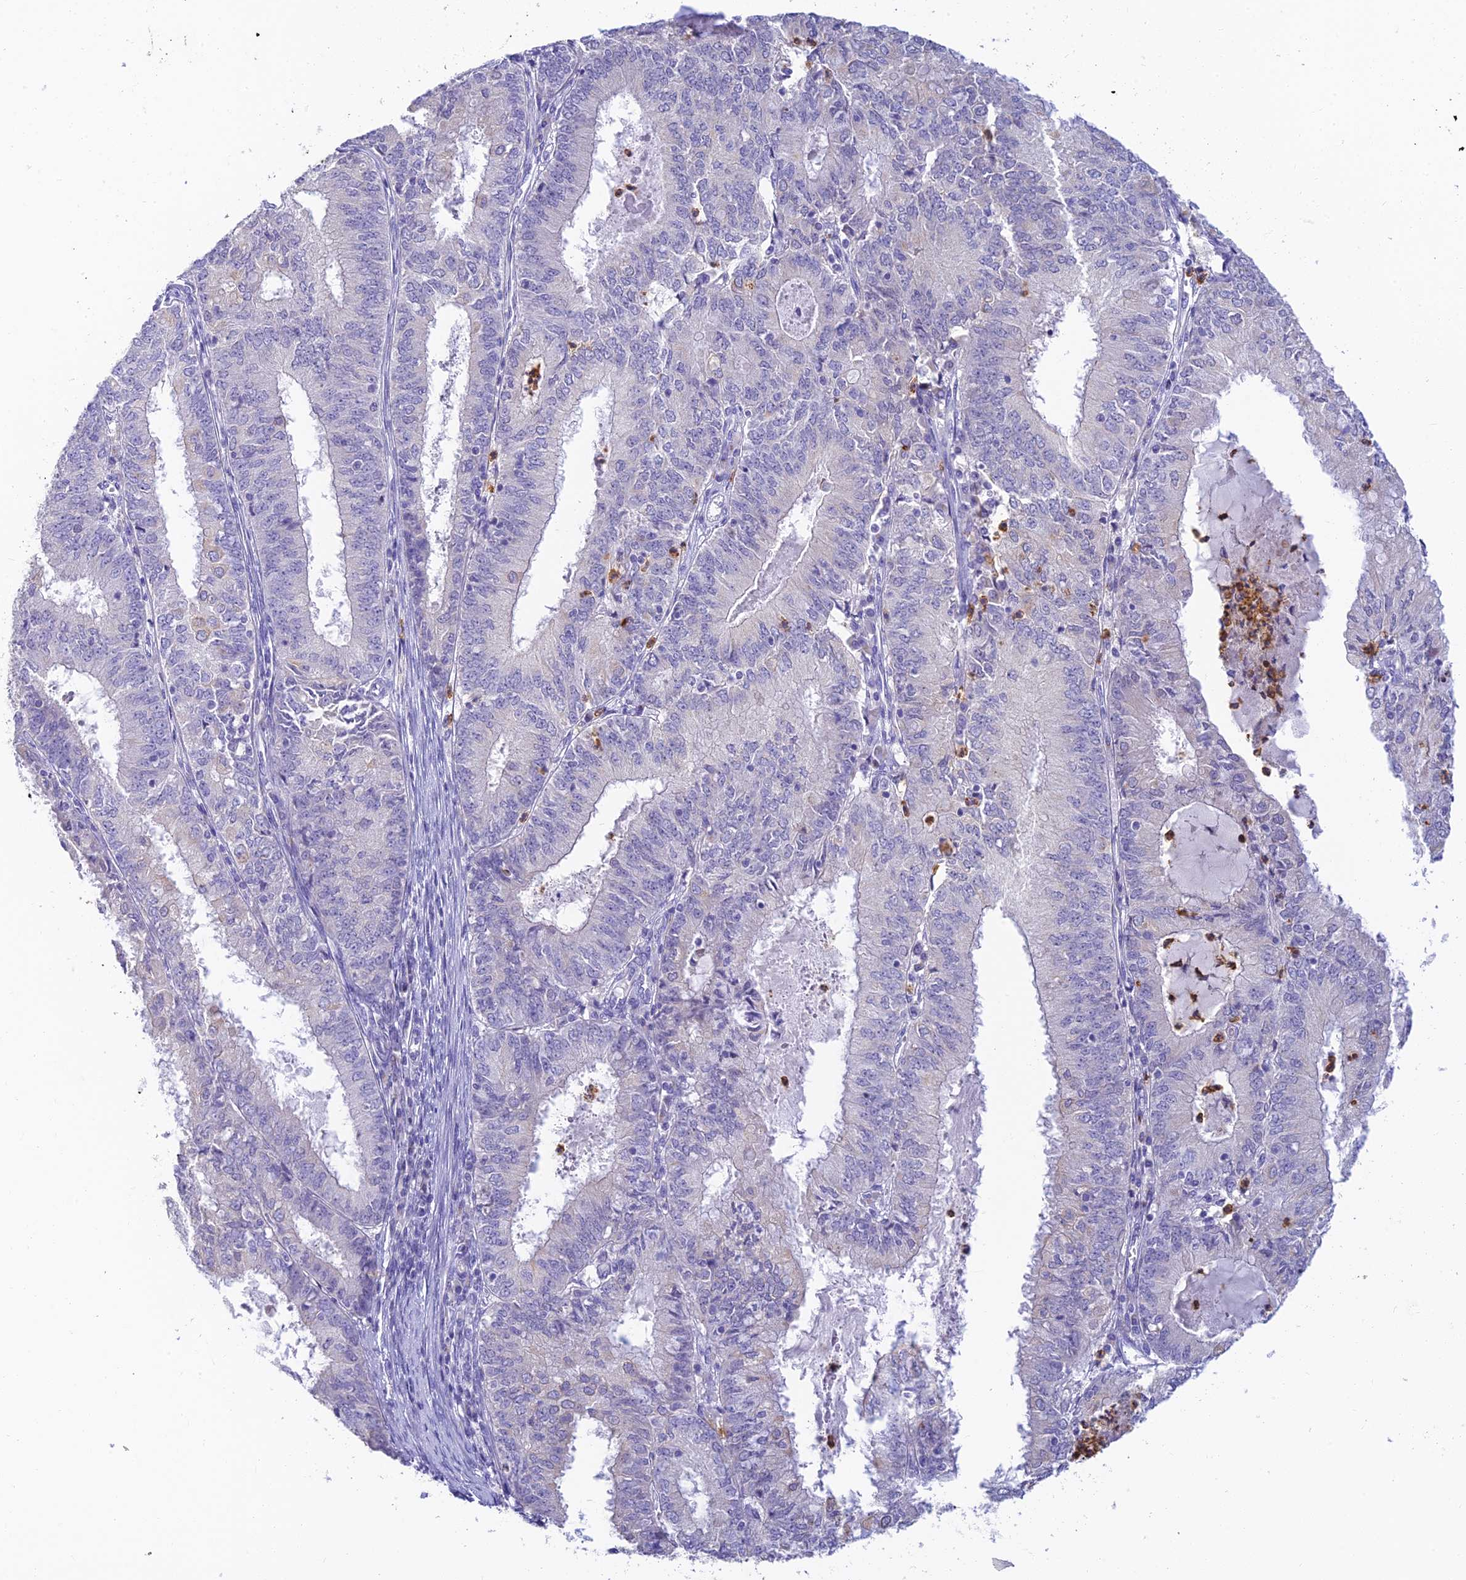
{"staining": {"intensity": "negative", "quantity": "none", "location": "none"}, "tissue": "endometrial cancer", "cell_type": "Tumor cells", "image_type": "cancer", "snomed": [{"axis": "morphology", "description": "Adenocarcinoma, NOS"}, {"axis": "topography", "description": "Endometrium"}], "caption": "Immunohistochemical staining of human endometrial adenocarcinoma demonstrates no significant expression in tumor cells.", "gene": "INTS13", "patient": {"sex": "female", "age": 57}}